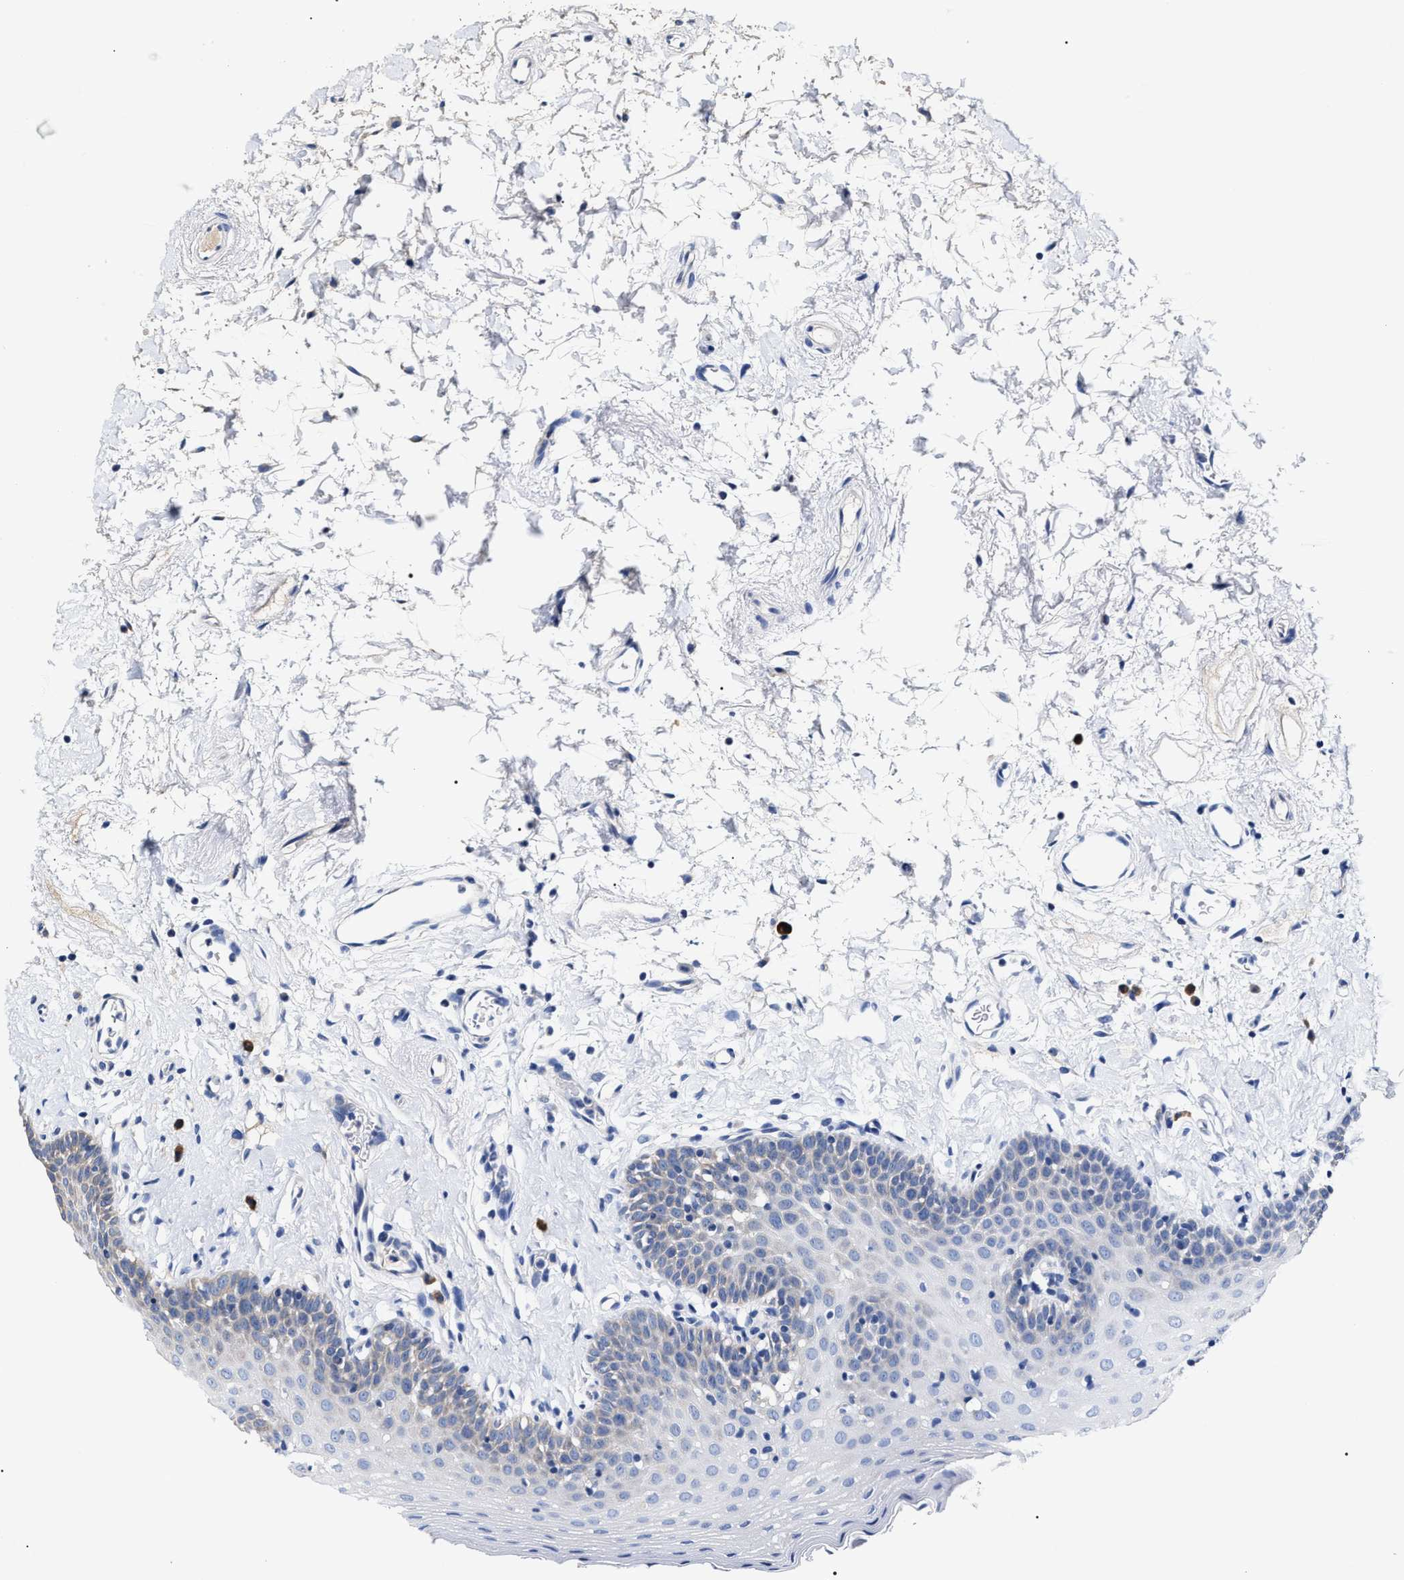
{"staining": {"intensity": "negative", "quantity": "none", "location": "none"}, "tissue": "oral mucosa", "cell_type": "Squamous epithelial cells", "image_type": "normal", "snomed": [{"axis": "morphology", "description": "Normal tissue, NOS"}, {"axis": "topography", "description": "Oral tissue"}], "caption": "Normal oral mucosa was stained to show a protein in brown. There is no significant staining in squamous epithelial cells. (DAB IHC visualized using brightfield microscopy, high magnification).", "gene": "MACC1", "patient": {"sex": "male", "age": 66}}